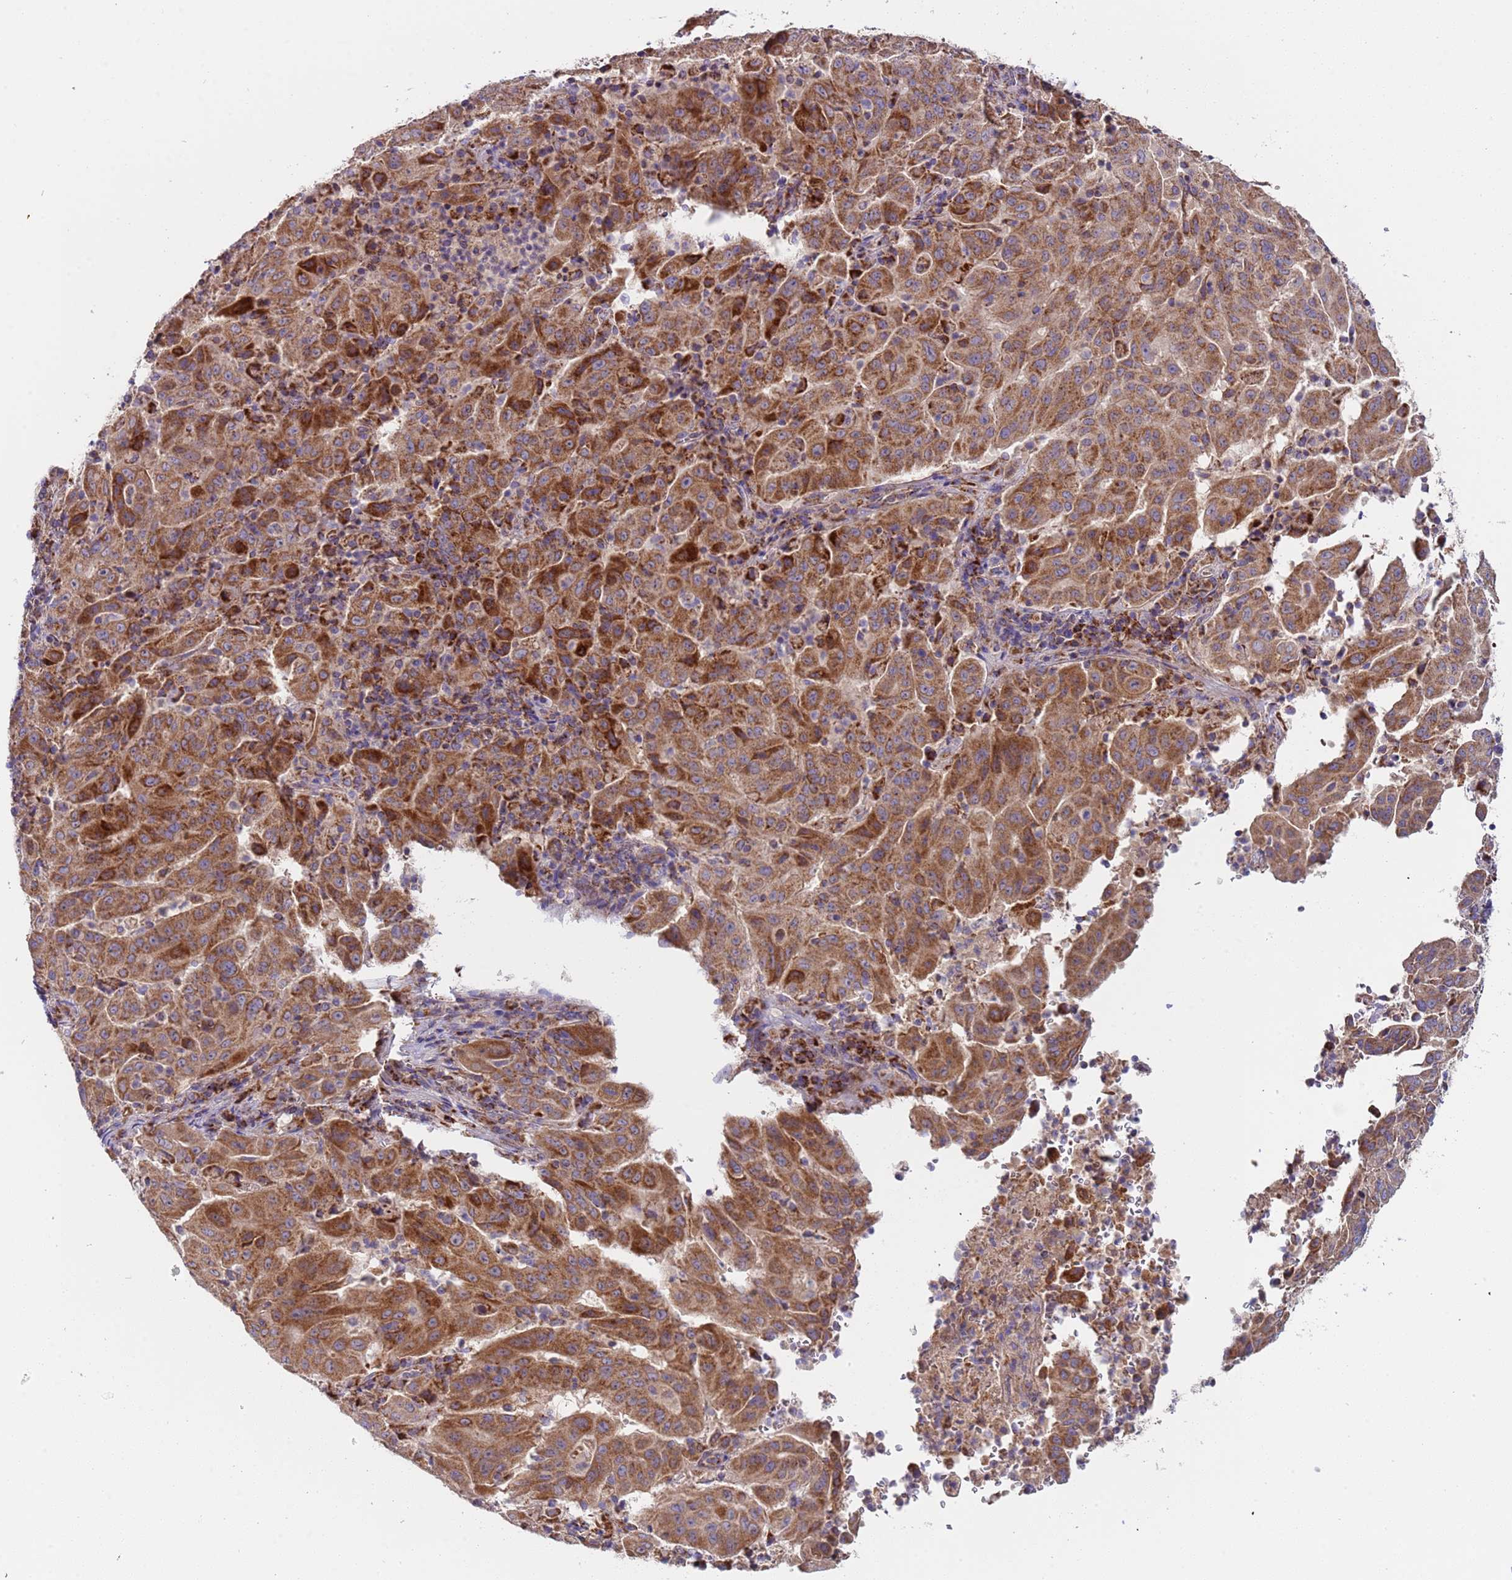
{"staining": {"intensity": "moderate", "quantity": ">75%", "location": "cytoplasmic/membranous"}, "tissue": "pancreatic cancer", "cell_type": "Tumor cells", "image_type": "cancer", "snomed": [{"axis": "morphology", "description": "Adenocarcinoma, NOS"}, {"axis": "topography", "description": "Pancreas"}], "caption": "This micrograph displays immunohistochemistry staining of human pancreatic cancer, with medium moderate cytoplasmic/membranous staining in approximately >75% of tumor cells.", "gene": "TMEM126A", "patient": {"sex": "male", "age": 63}}